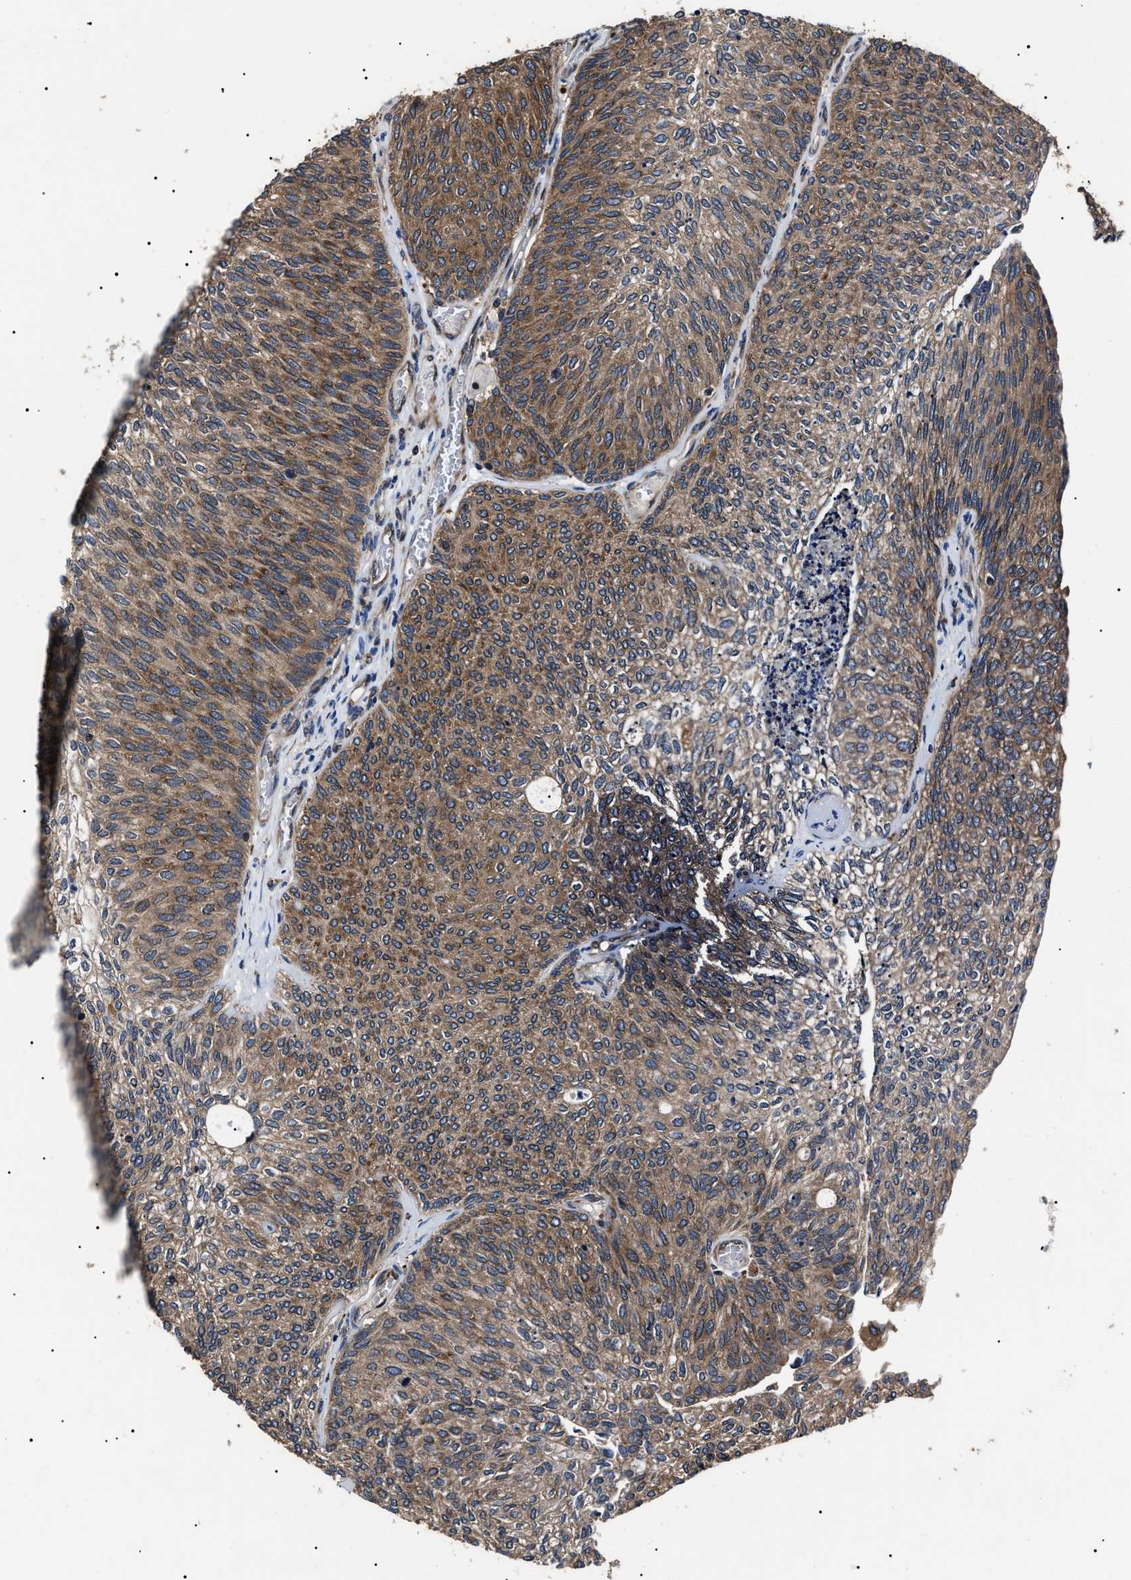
{"staining": {"intensity": "moderate", "quantity": ">75%", "location": "cytoplasmic/membranous"}, "tissue": "urothelial cancer", "cell_type": "Tumor cells", "image_type": "cancer", "snomed": [{"axis": "morphology", "description": "Urothelial carcinoma, Low grade"}, {"axis": "topography", "description": "Urinary bladder"}], "caption": "Urothelial cancer stained for a protein (brown) exhibits moderate cytoplasmic/membranous positive staining in approximately >75% of tumor cells.", "gene": "CCT8", "patient": {"sex": "female", "age": 79}}